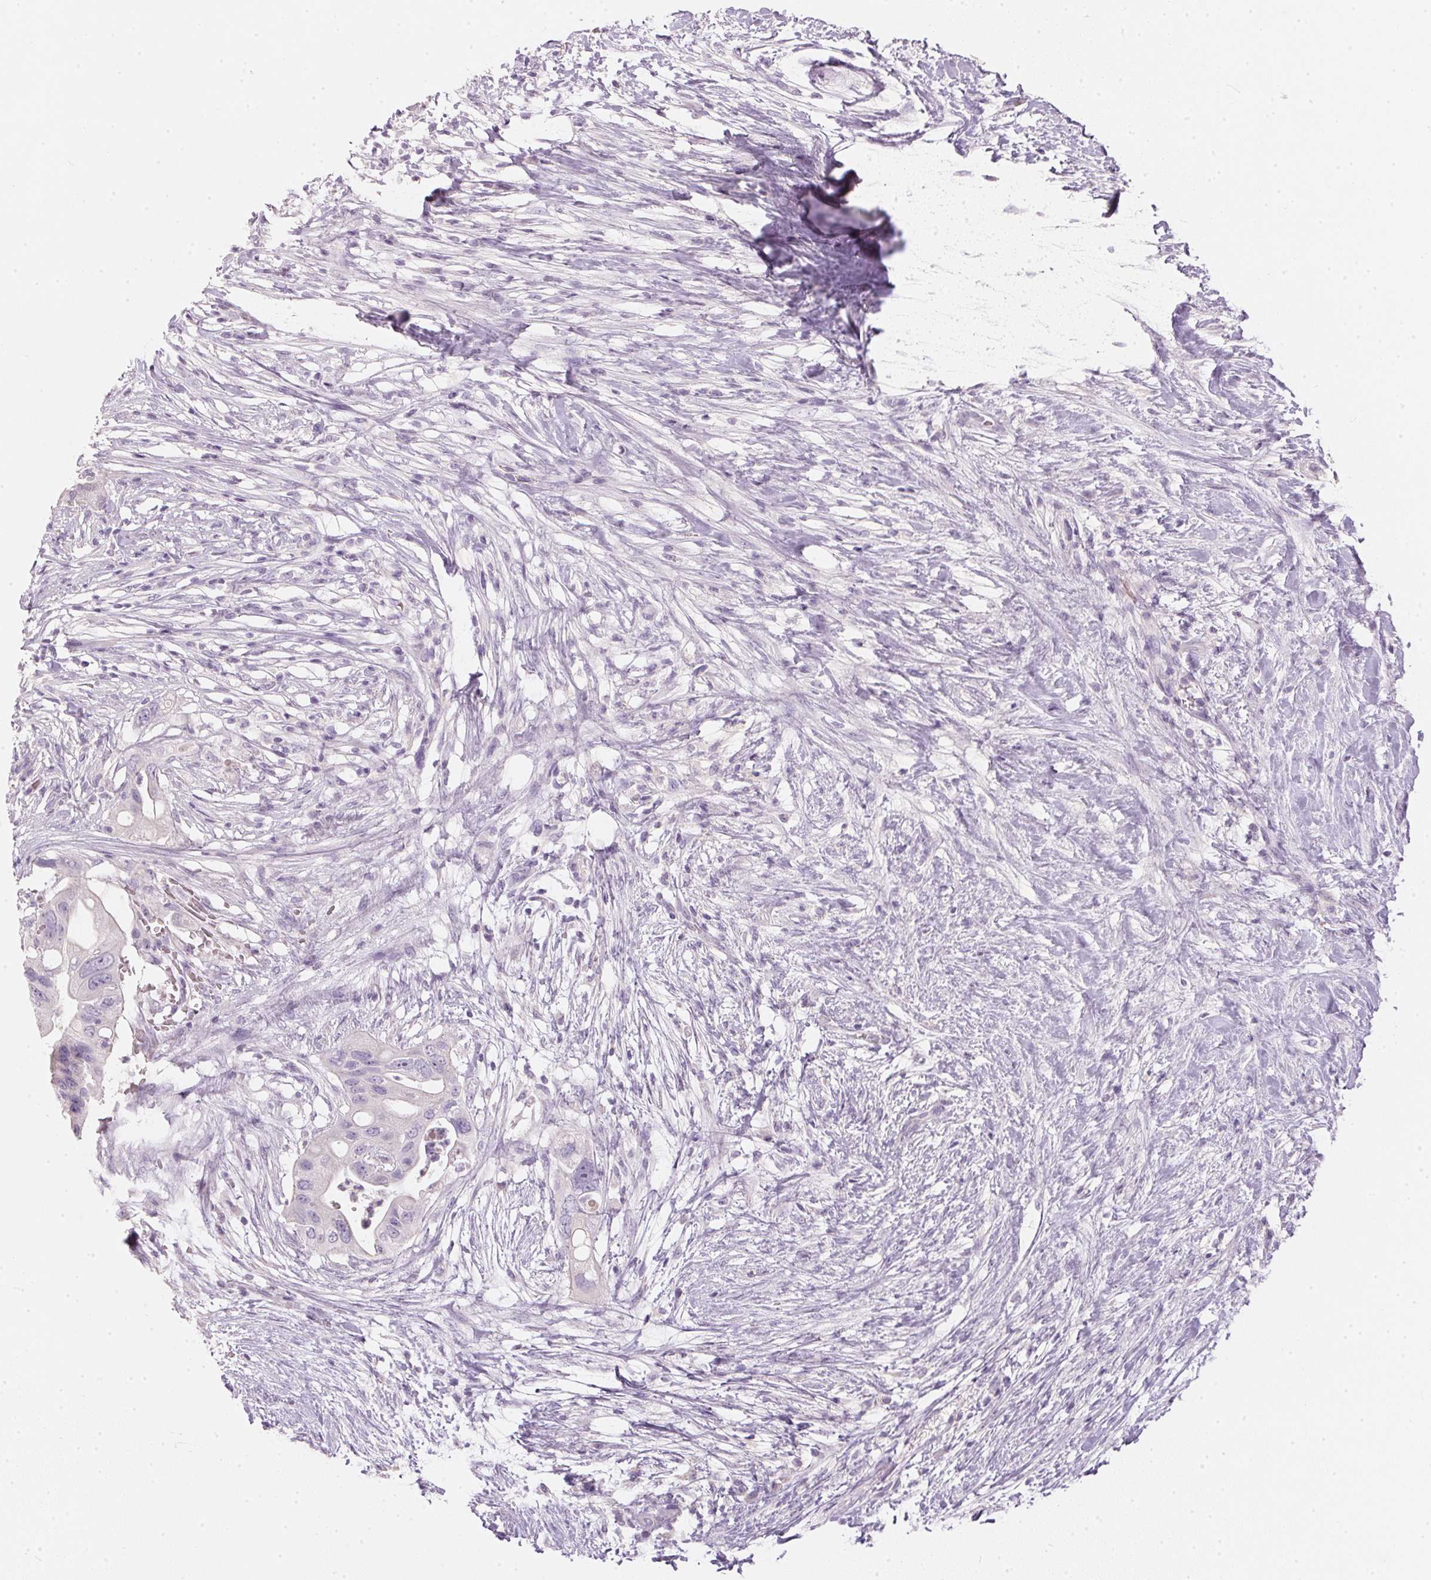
{"staining": {"intensity": "negative", "quantity": "none", "location": "none"}, "tissue": "pancreatic cancer", "cell_type": "Tumor cells", "image_type": "cancer", "snomed": [{"axis": "morphology", "description": "Adenocarcinoma, NOS"}, {"axis": "topography", "description": "Pancreas"}], "caption": "This photomicrograph is of pancreatic cancer (adenocarcinoma) stained with IHC to label a protein in brown with the nuclei are counter-stained blue. There is no expression in tumor cells.", "gene": "HSD17B1", "patient": {"sex": "female", "age": 72}}